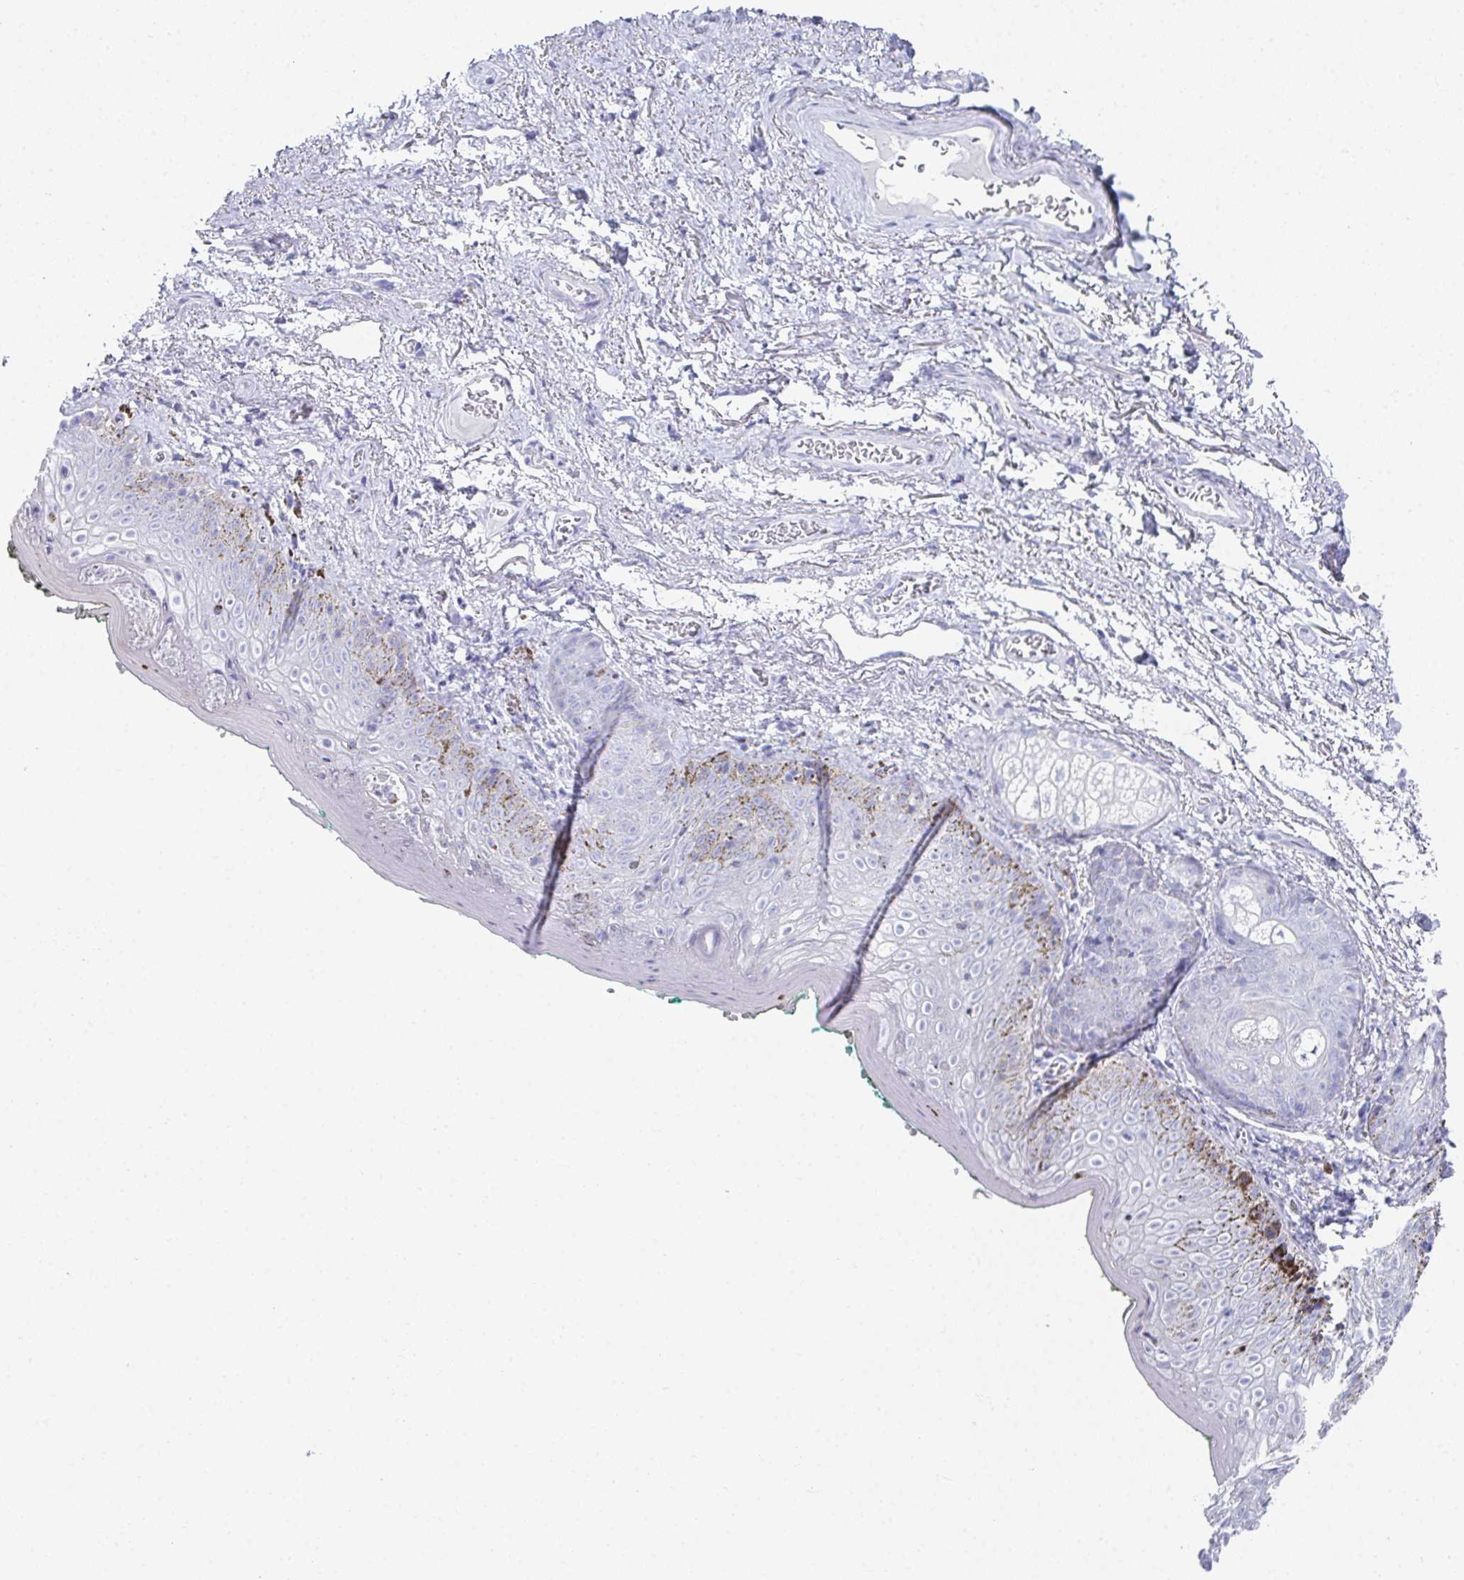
{"staining": {"intensity": "weak", "quantity": "<25%", "location": "cytoplasmic/membranous"}, "tissue": "vagina", "cell_type": "Squamous epithelial cells", "image_type": "normal", "snomed": [{"axis": "morphology", "description": "Normal tissue, NOS"}, {"axis": "topography", "description": "Vulva"}, {"axis": "topography", "description": "Vagina"}, {"axis": "topography", "description": "Peripheral nerve tissue"}], "caption": "Immunohistochemical staining of unremarkable human vagina shows no significant expression in squamous epithelial cells. (DAB immunohistochemistry (IHC), high magnification).", "gene": "SYCP1", "patient": {"sex": "female", "age": 66}}